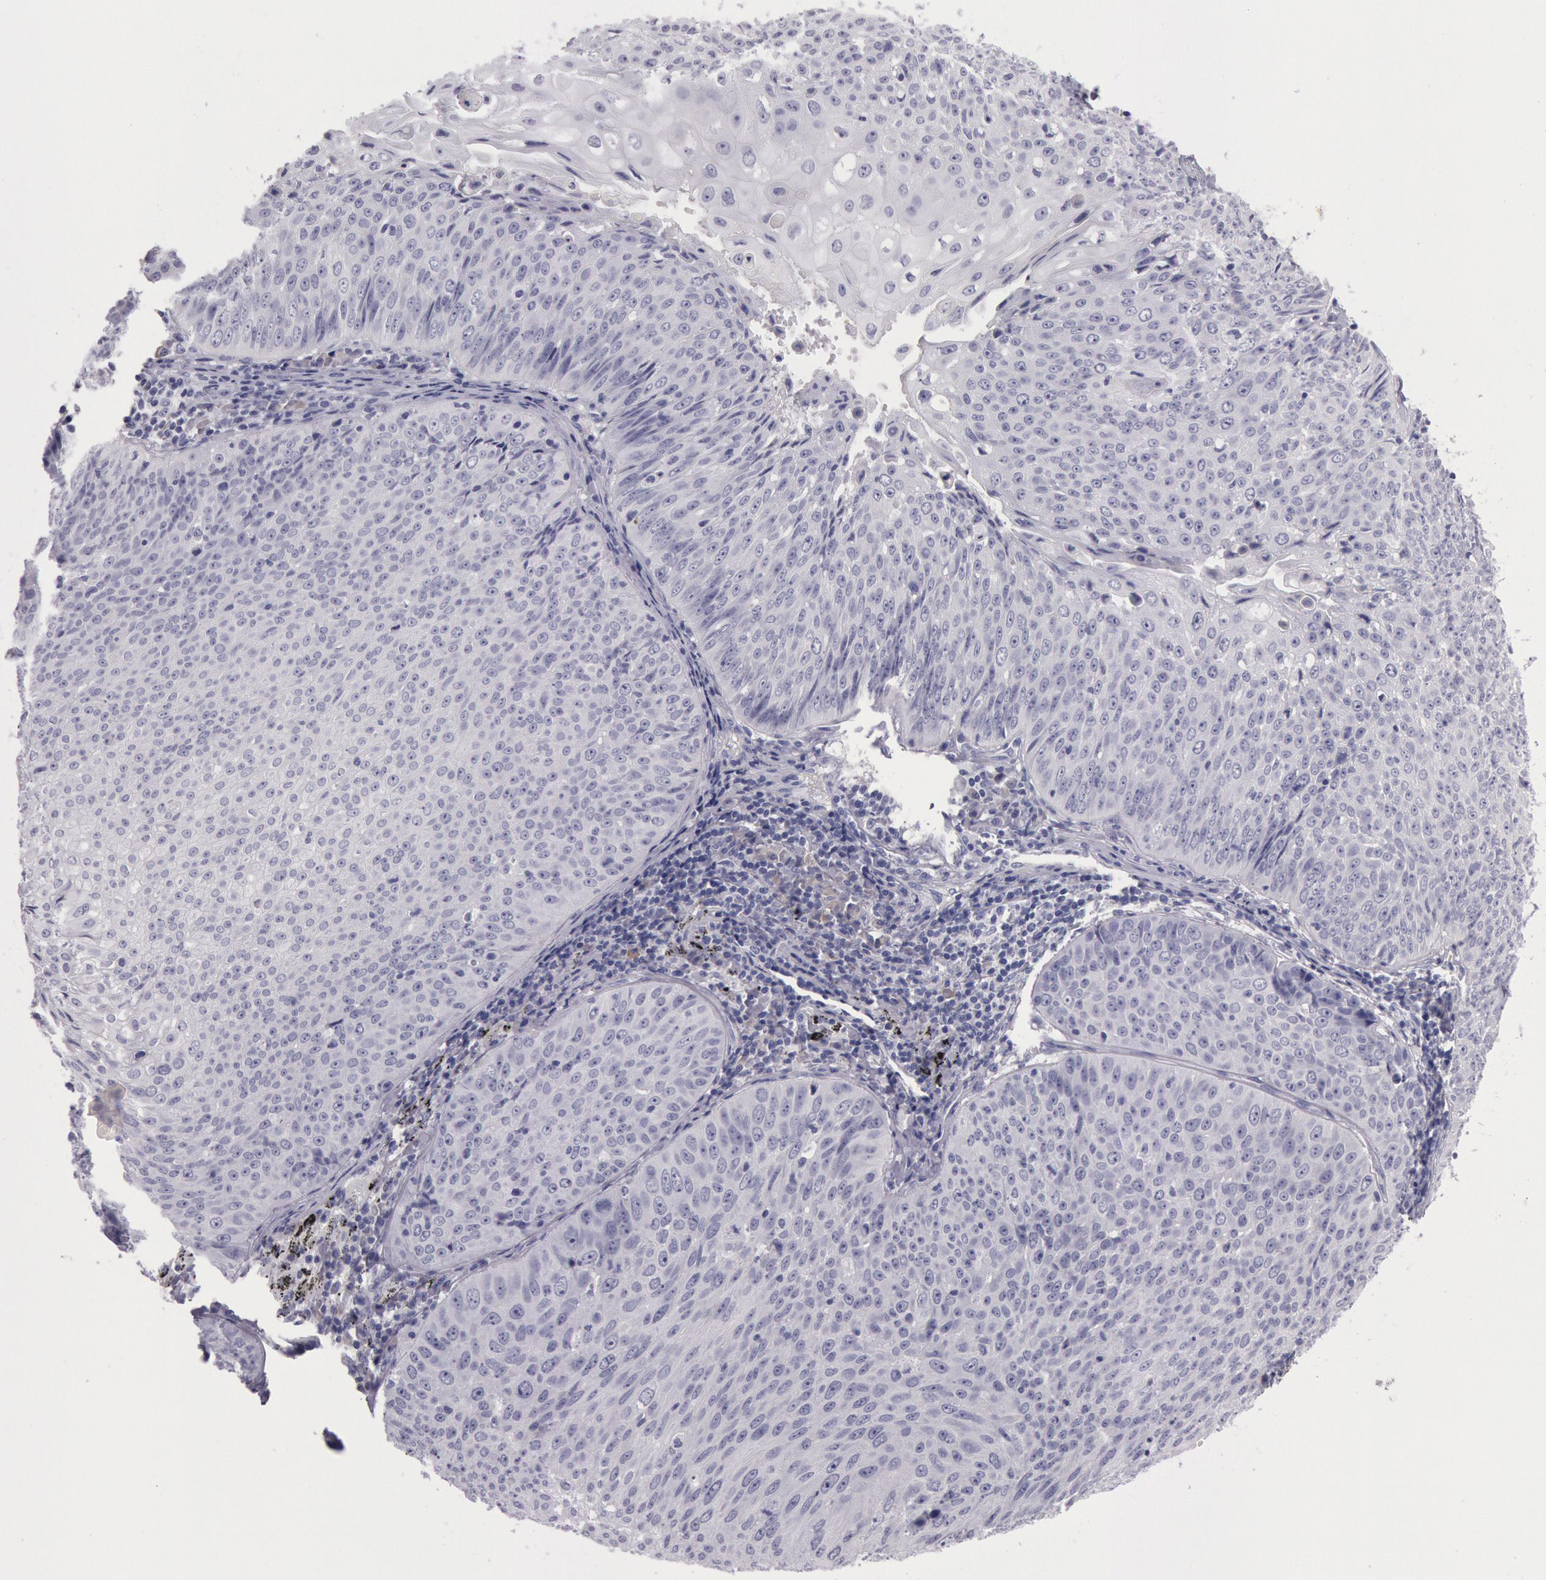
{"staining": {"intensity": "negative", "quantity": "none", "location": "none"}, "tissue": "lung cancer", "cell_type": "Tumor cells", "image_type": "cancer", "snomed": [{"axis": "morphology", "description": "Adenocarcinoma, NOS"}, {"axis": "topography", "description": "Lung"}], "caption": "The micrograph exhibits no significant staining in tumor cells of adenocarcinoma (lung). The staining is performed using DAB (3,3'-diaminobenzidine) brown chromogen with nuclei counter-stained in using hematoxylin.", "gene": "EGFR", "patient": {"sex": "male", "age": 60}}